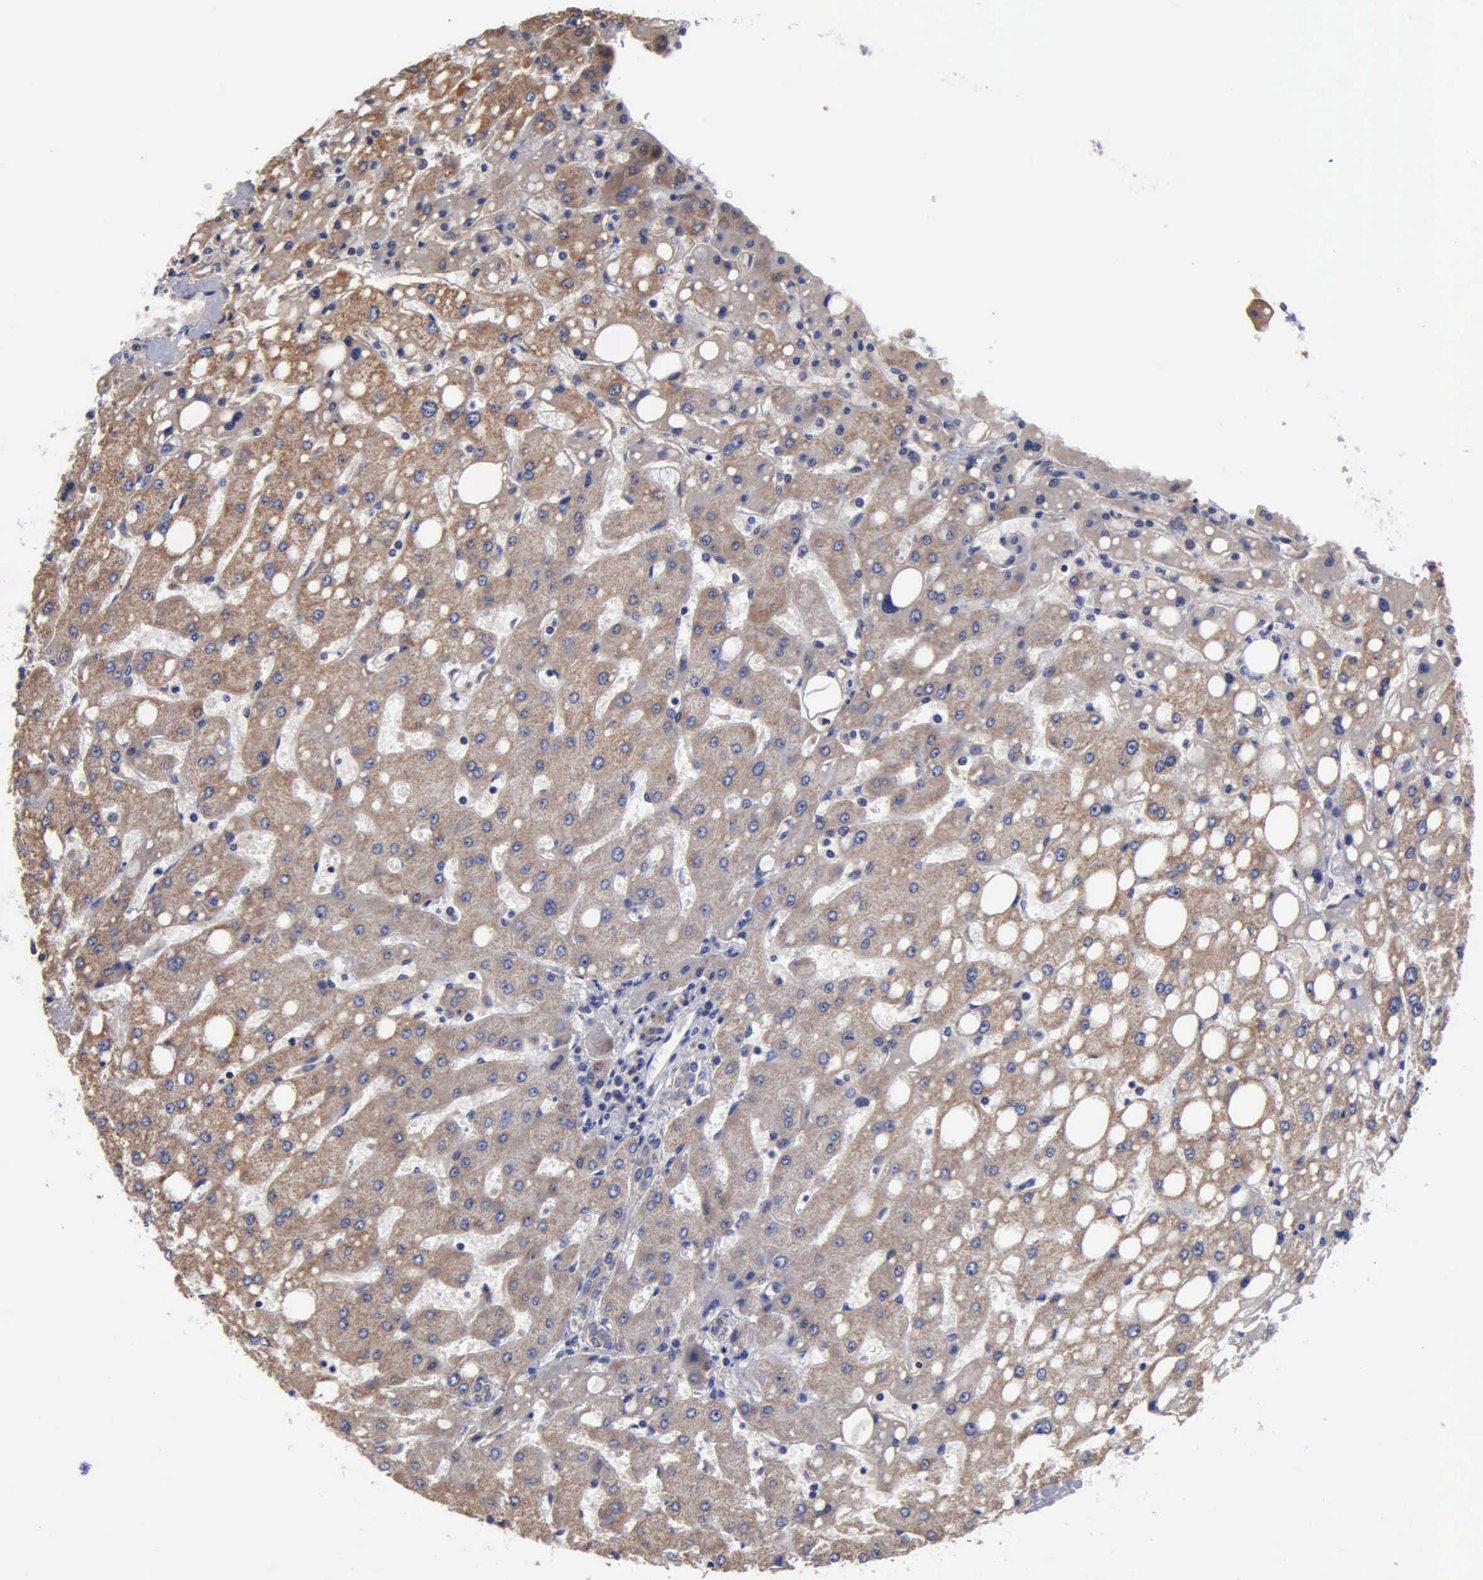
{"staining": {"intensity": "moderate", "quantity": ">75%", "location": "cytoplasmic/membranous"}, "tissue": "liver", "cell_type": "Cholangiocytes", "image_type": "normal", "snomed": [{"axis": "morphology", "description": "Normal tissue, NOS"}, {"axis": "topography", "description": "Liver"}], "caption": "DAB immunohistochemical staining of unremarkable human liver shows moderate cytoplasmic/membranous protein staining in approximately >75% of cholangiocytes. (DAB (3,3'-diaminobenzidine) = brown stain, brightfield microscopy at high magnification).", "gene": "PTGS2", "patient": {"sex": "male", "age": 49}}